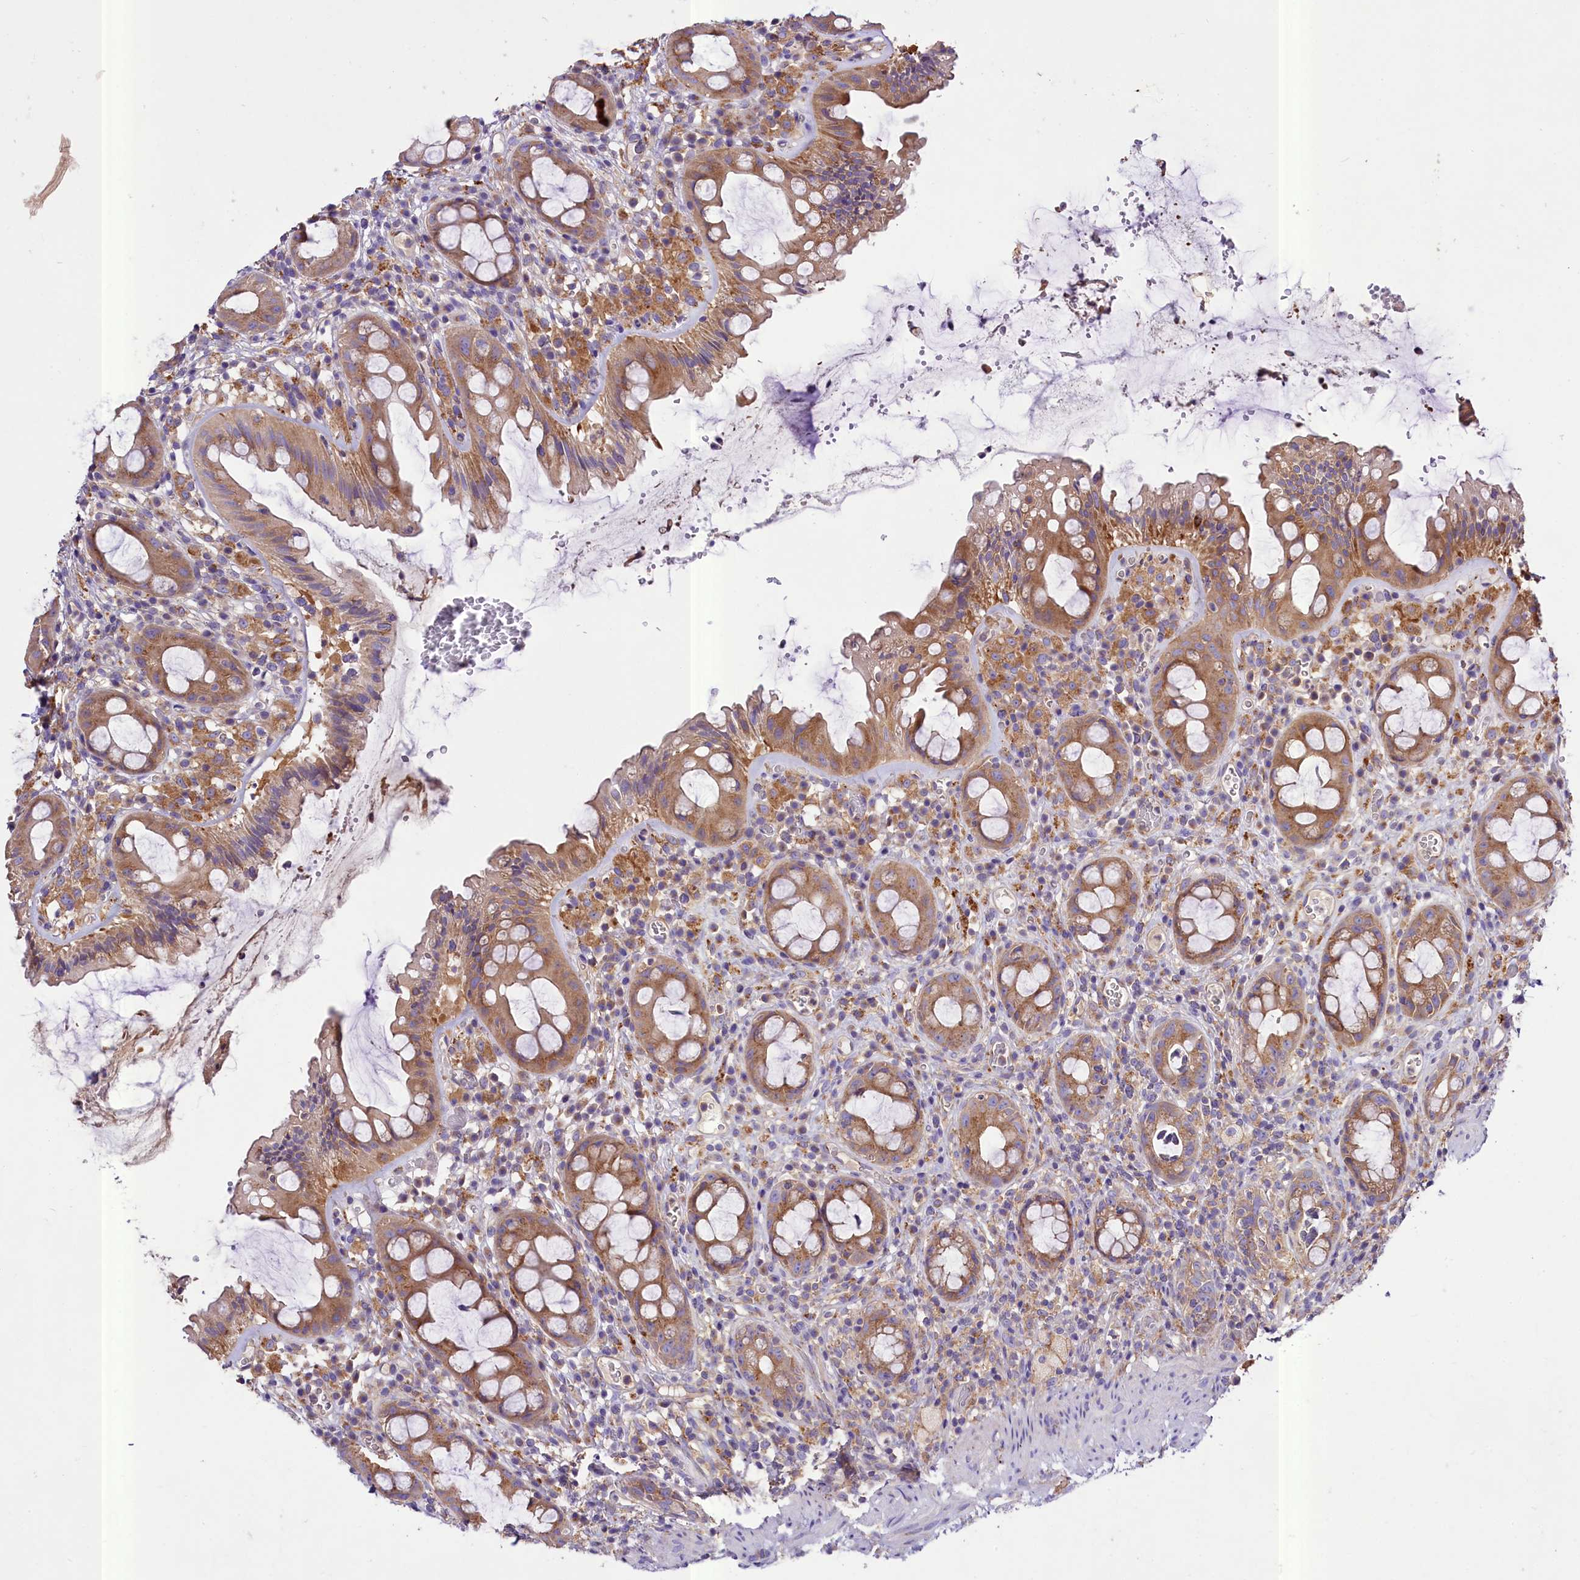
{"staining": {"intensity": "moderate", "quantity": ">75%", "location": "cytoplasmic/membranous"}, "tissue": "rectum", "cell_type": "Glandular cells", "image_type": "normal", "snomed": [{"axis": "morphology", "description": "Normal tissue, NOS"}, {"axis": "topography", "description": "Rectum"}], "caption": "Protein expression analysis of unremarkable rectum reveals moderate cytoplasmic/membranous positivity in approximately >75% of glandular cells. (DAB = brown stain, brightfield microscopy at high magnification).", "gene": "PEMT", "patient": {"sex": "female", "age": 57}}